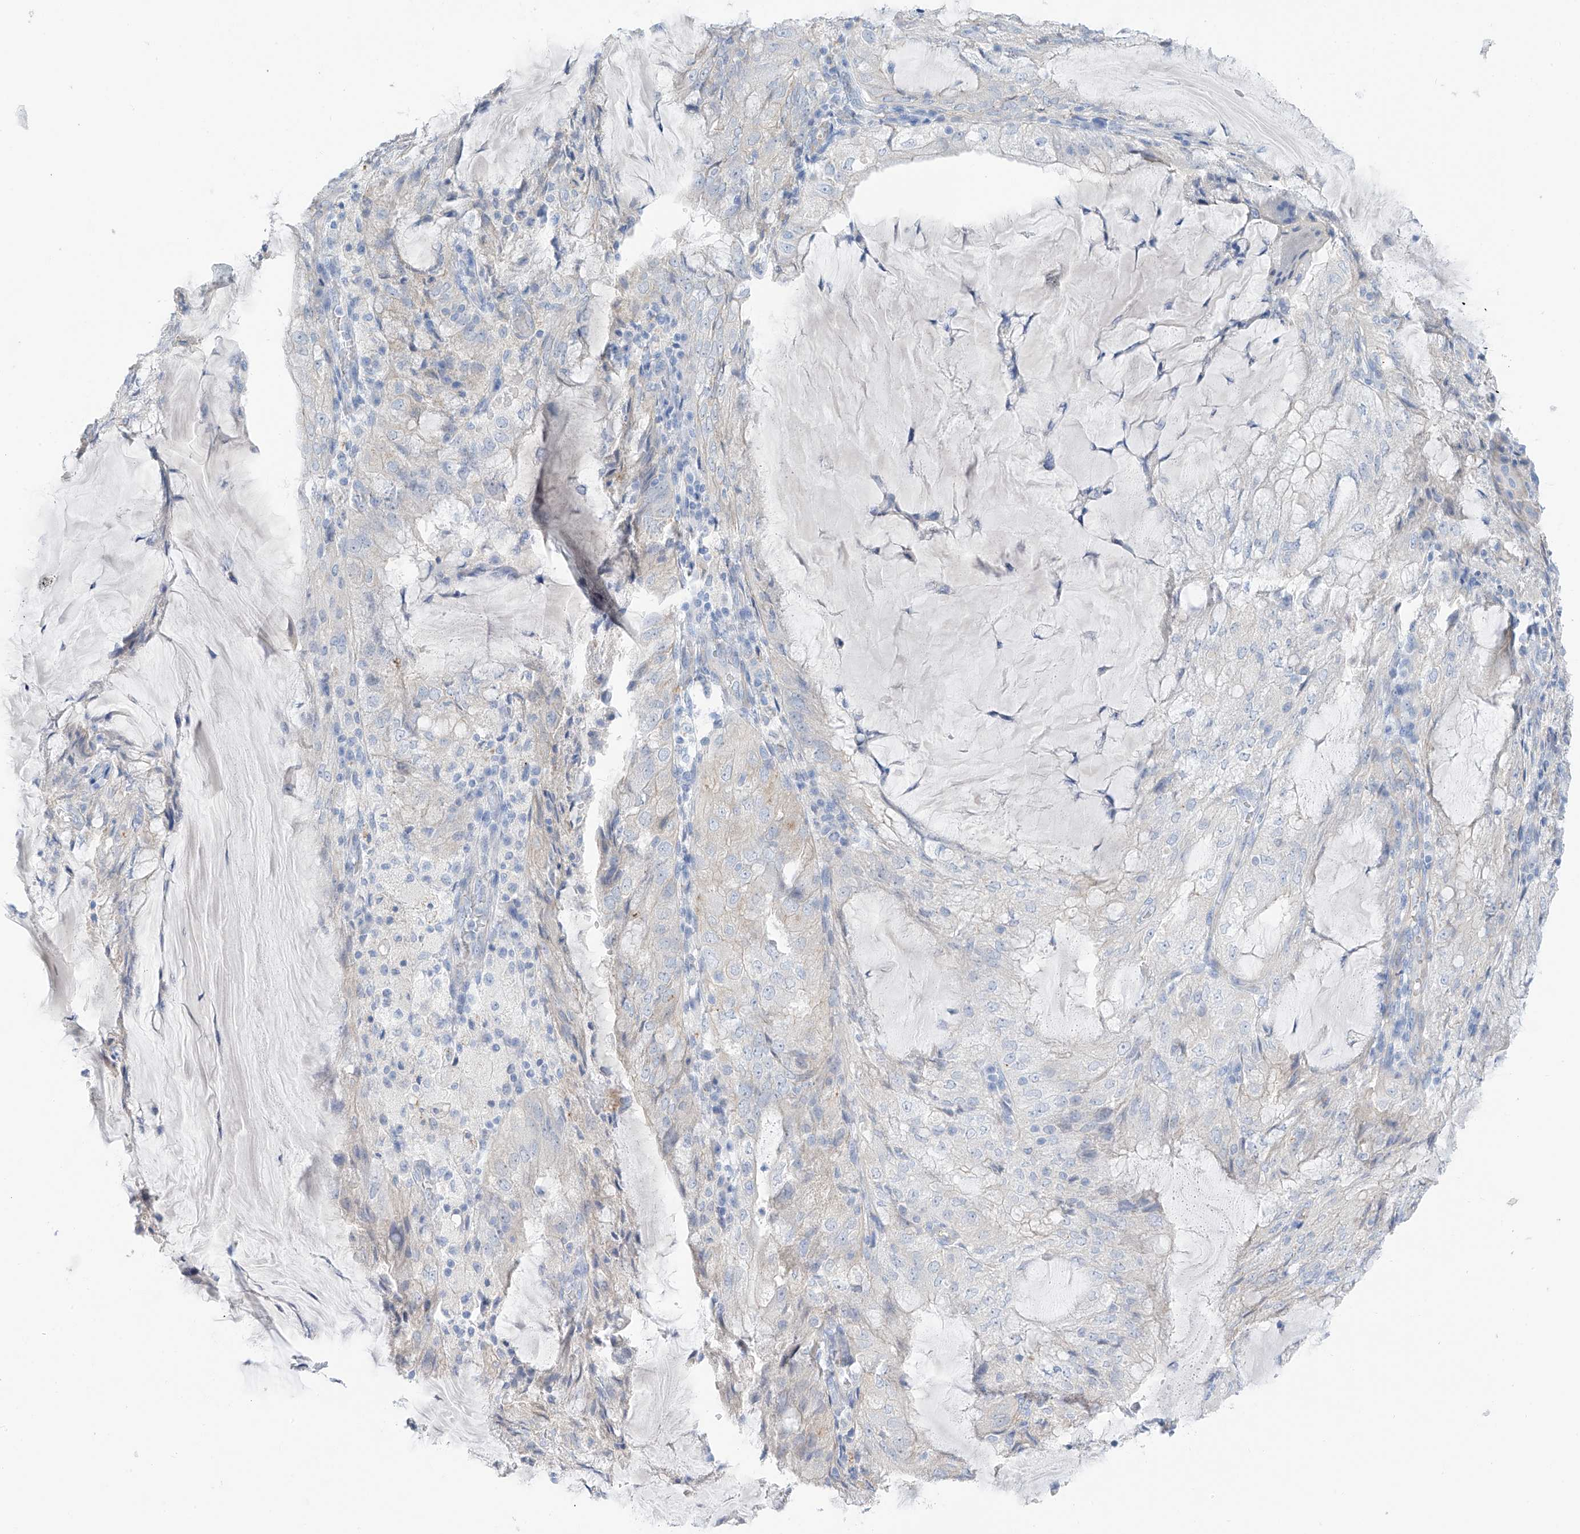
{"staining": {"intensity": "negative", "quantity": "none", "location": "none"}, "tissue": "endometrial cancer", "cell_type": "Tumor cells", "image_type": "cancer", "snomed": [{"axis": "morphology", "description": "Adenocarcinoma, NOS"}, {"axis": "topography", "description": "Endometrium"}], "caption": "Tumor cells are negative for protein expression in human endometrial adenocarcinoma.", "gene": "ITGA9", "patient": {"sex": "female", "age": 81}}